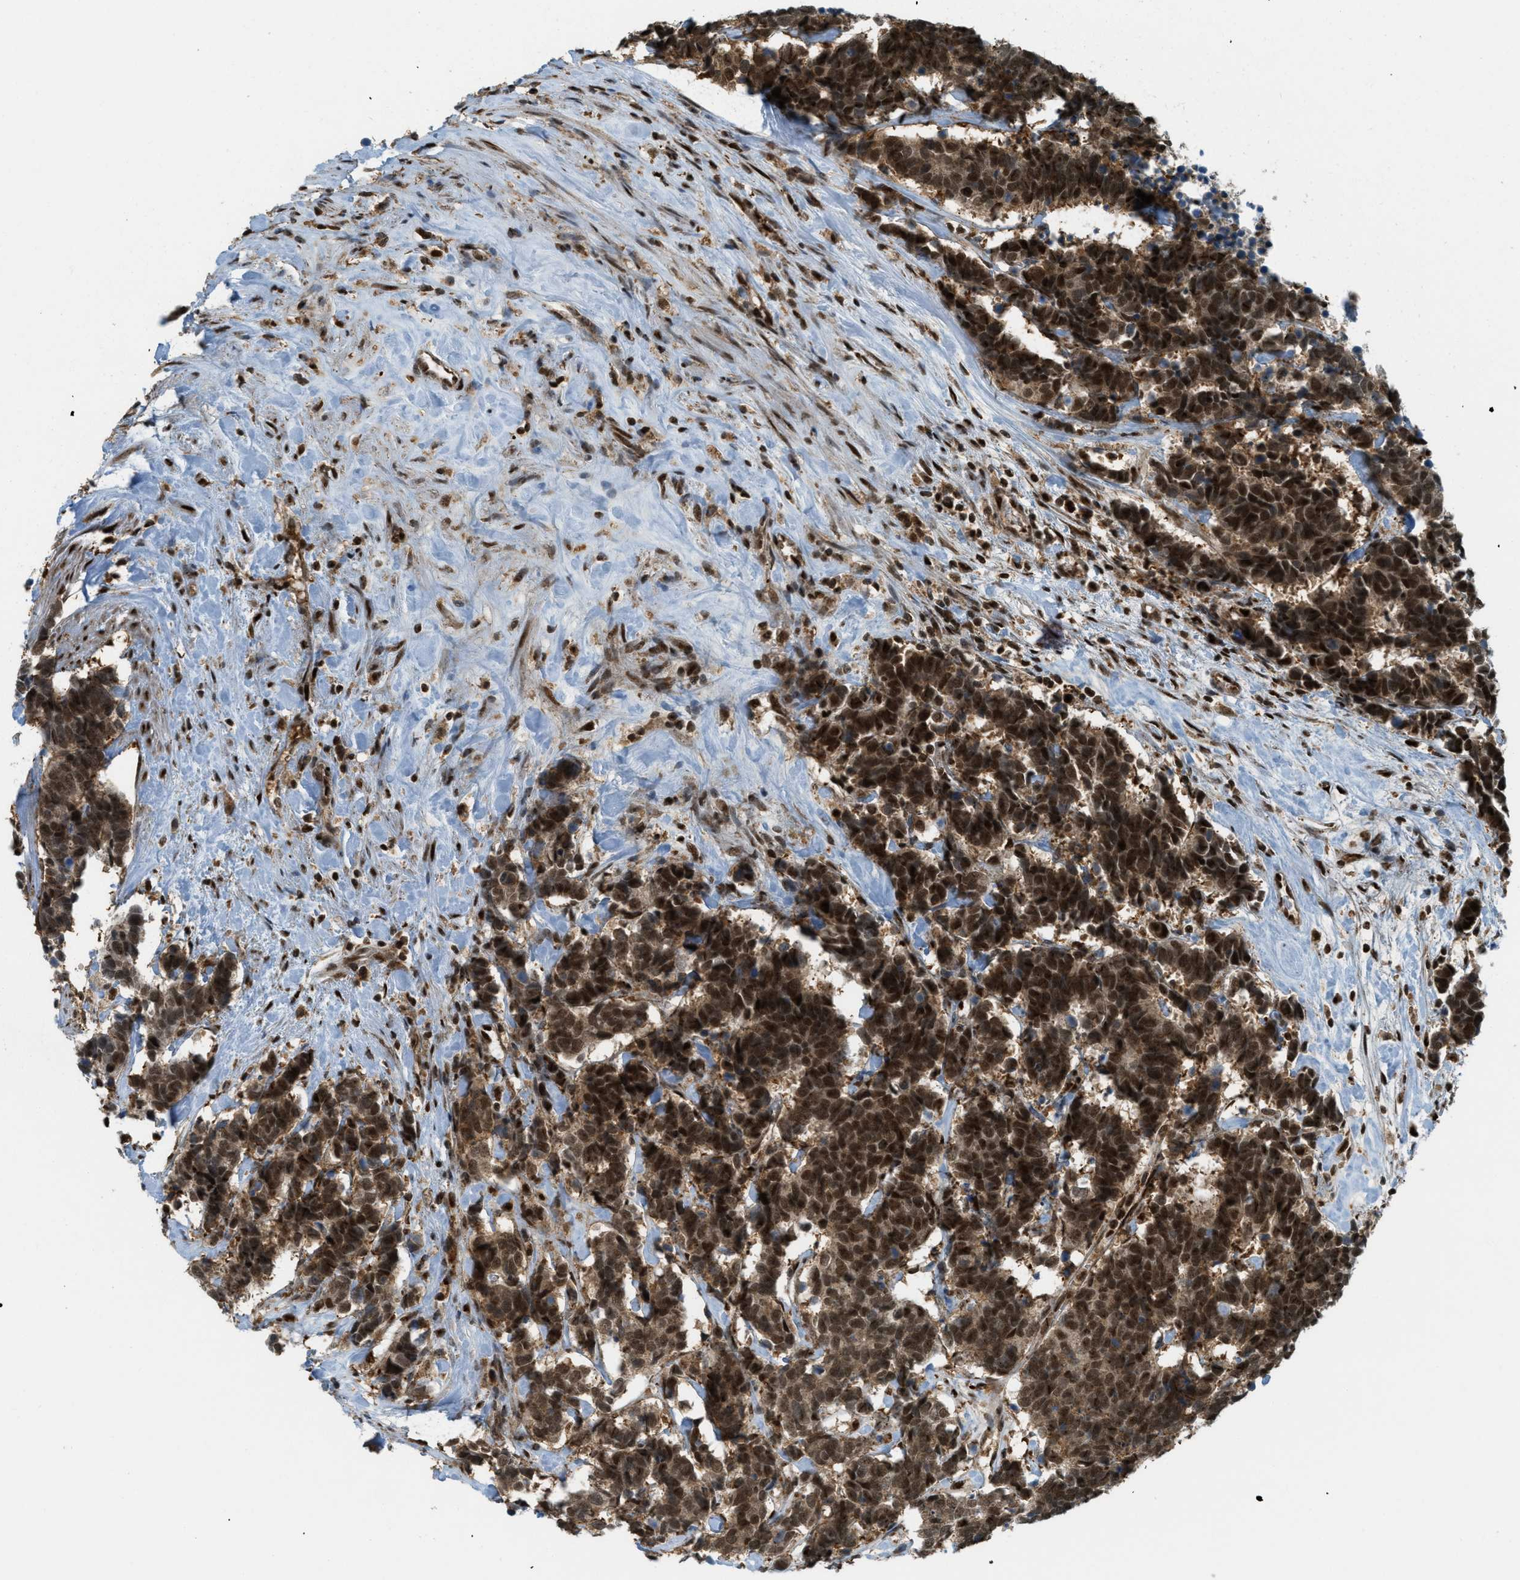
{"staining": {"intensity": "strong", "quantity": ">75%", "location": "cytoplasmic/membranous,nuclear"}, "tissue": "carcinoid", "cell_type": "Tumor cells", "image_type": "cancer", "snomed": [{"axis": "morphology", "description": "Carcinoma, NOS"}, {"axis": "morphology", "description": "Carcinoid, malignant, NOS"}, {"axis": "topography", "description": "Urinary bladder"}], "caption": "Immunohistochemical staining of human carcinoma reveals strong cytoplasmic/membranous and nuclear protein staining in approximately >75% of tumor cells.", "gene": "TLK1", "patient": {"sex": "male", "age": 57}}